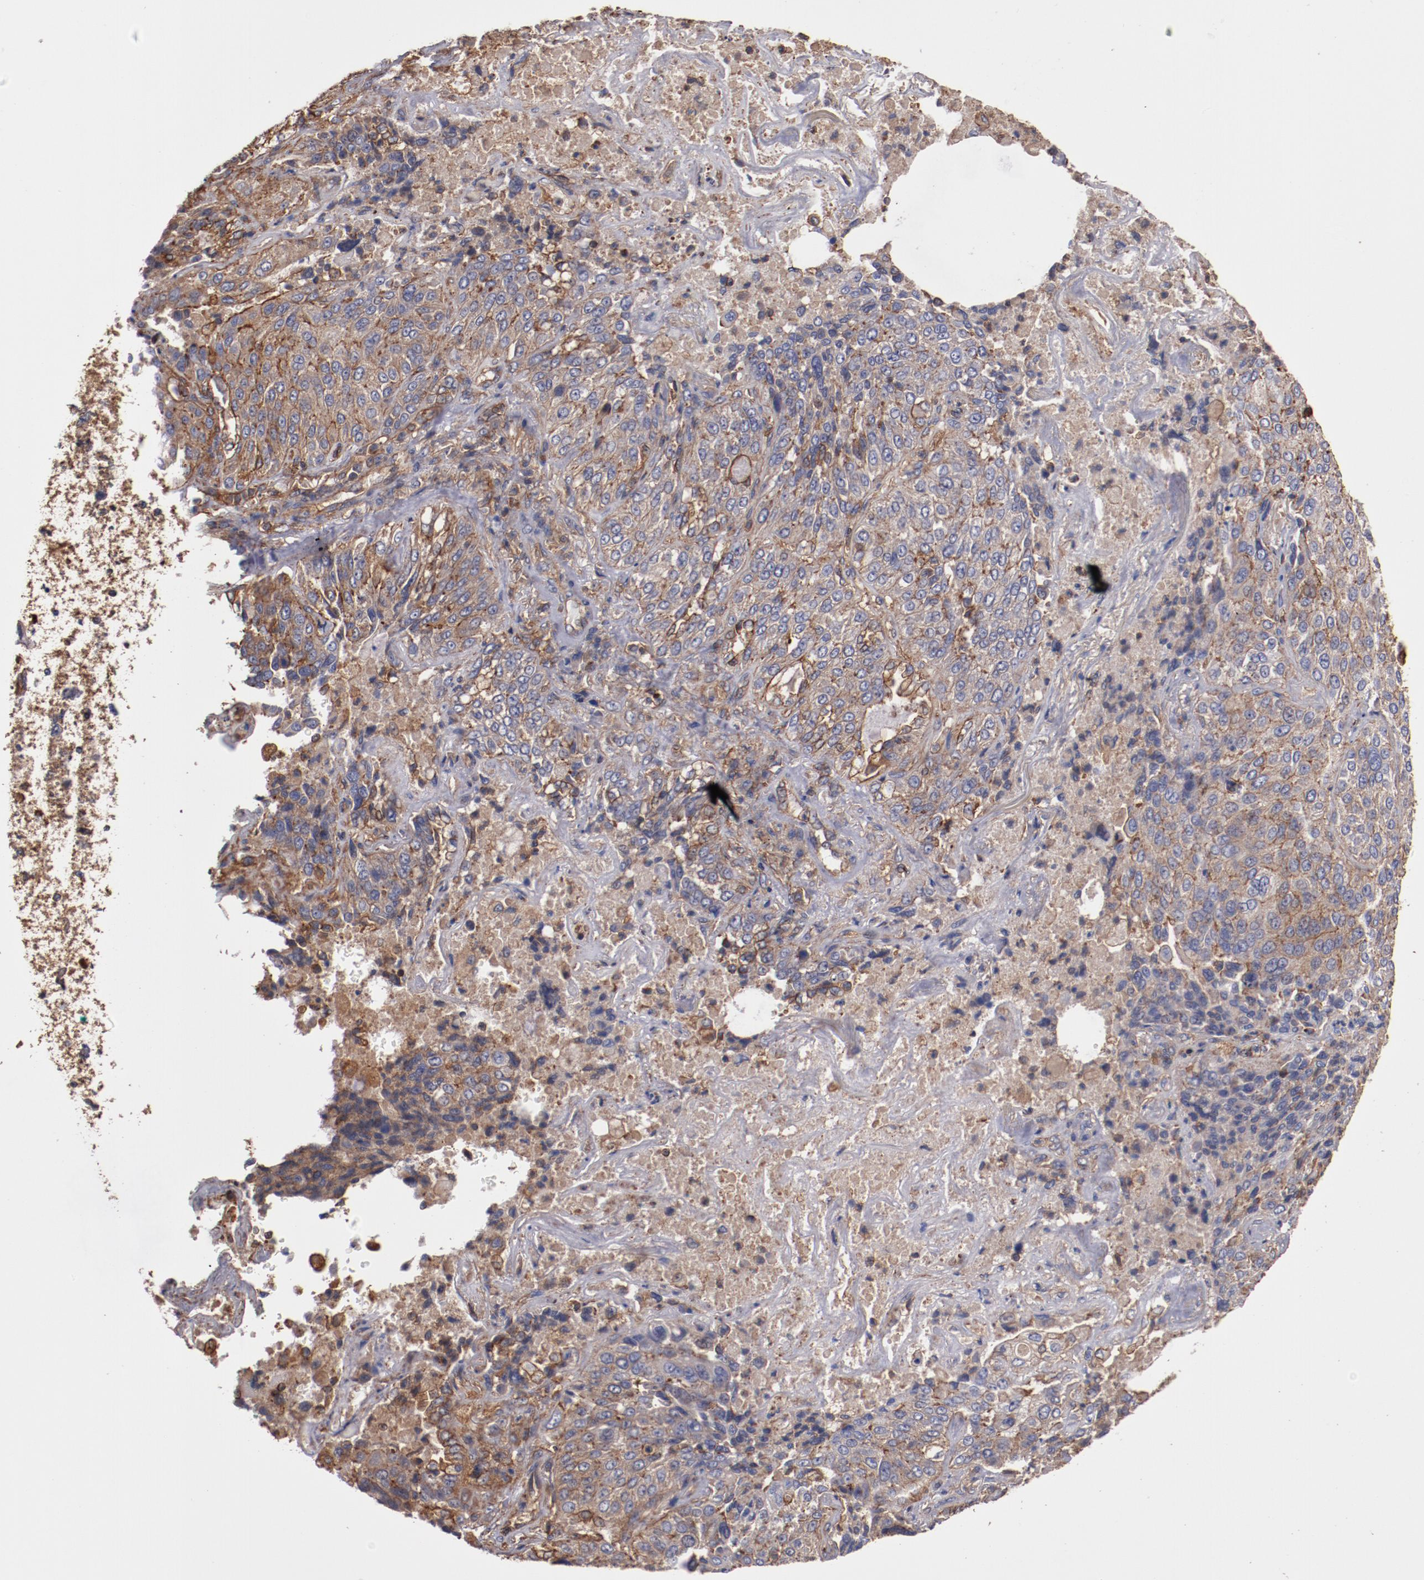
{"staining": {"intensity": "weak", "quantity": "25%-75%", "location": "cytoplasmic/membranous"}, "tissue": "lung cancer", "cell_type": "Tumor cells", "image_type": "cancer", "snomed": [{"axis": "morphology", "description": "Squamous cell carcinoma, NOS"}, {"axis": "topography", "description": "Lung"}], "caption": "Squamous cell carcinoma (lung) stained with immunohistochemistry (IHC) exhibits weak cytoplasmic/membranous expression in approximately 25%-75% of tumor cells.", "gene": "TMOD3", "patient": {"sex": "male", "age": 54}}